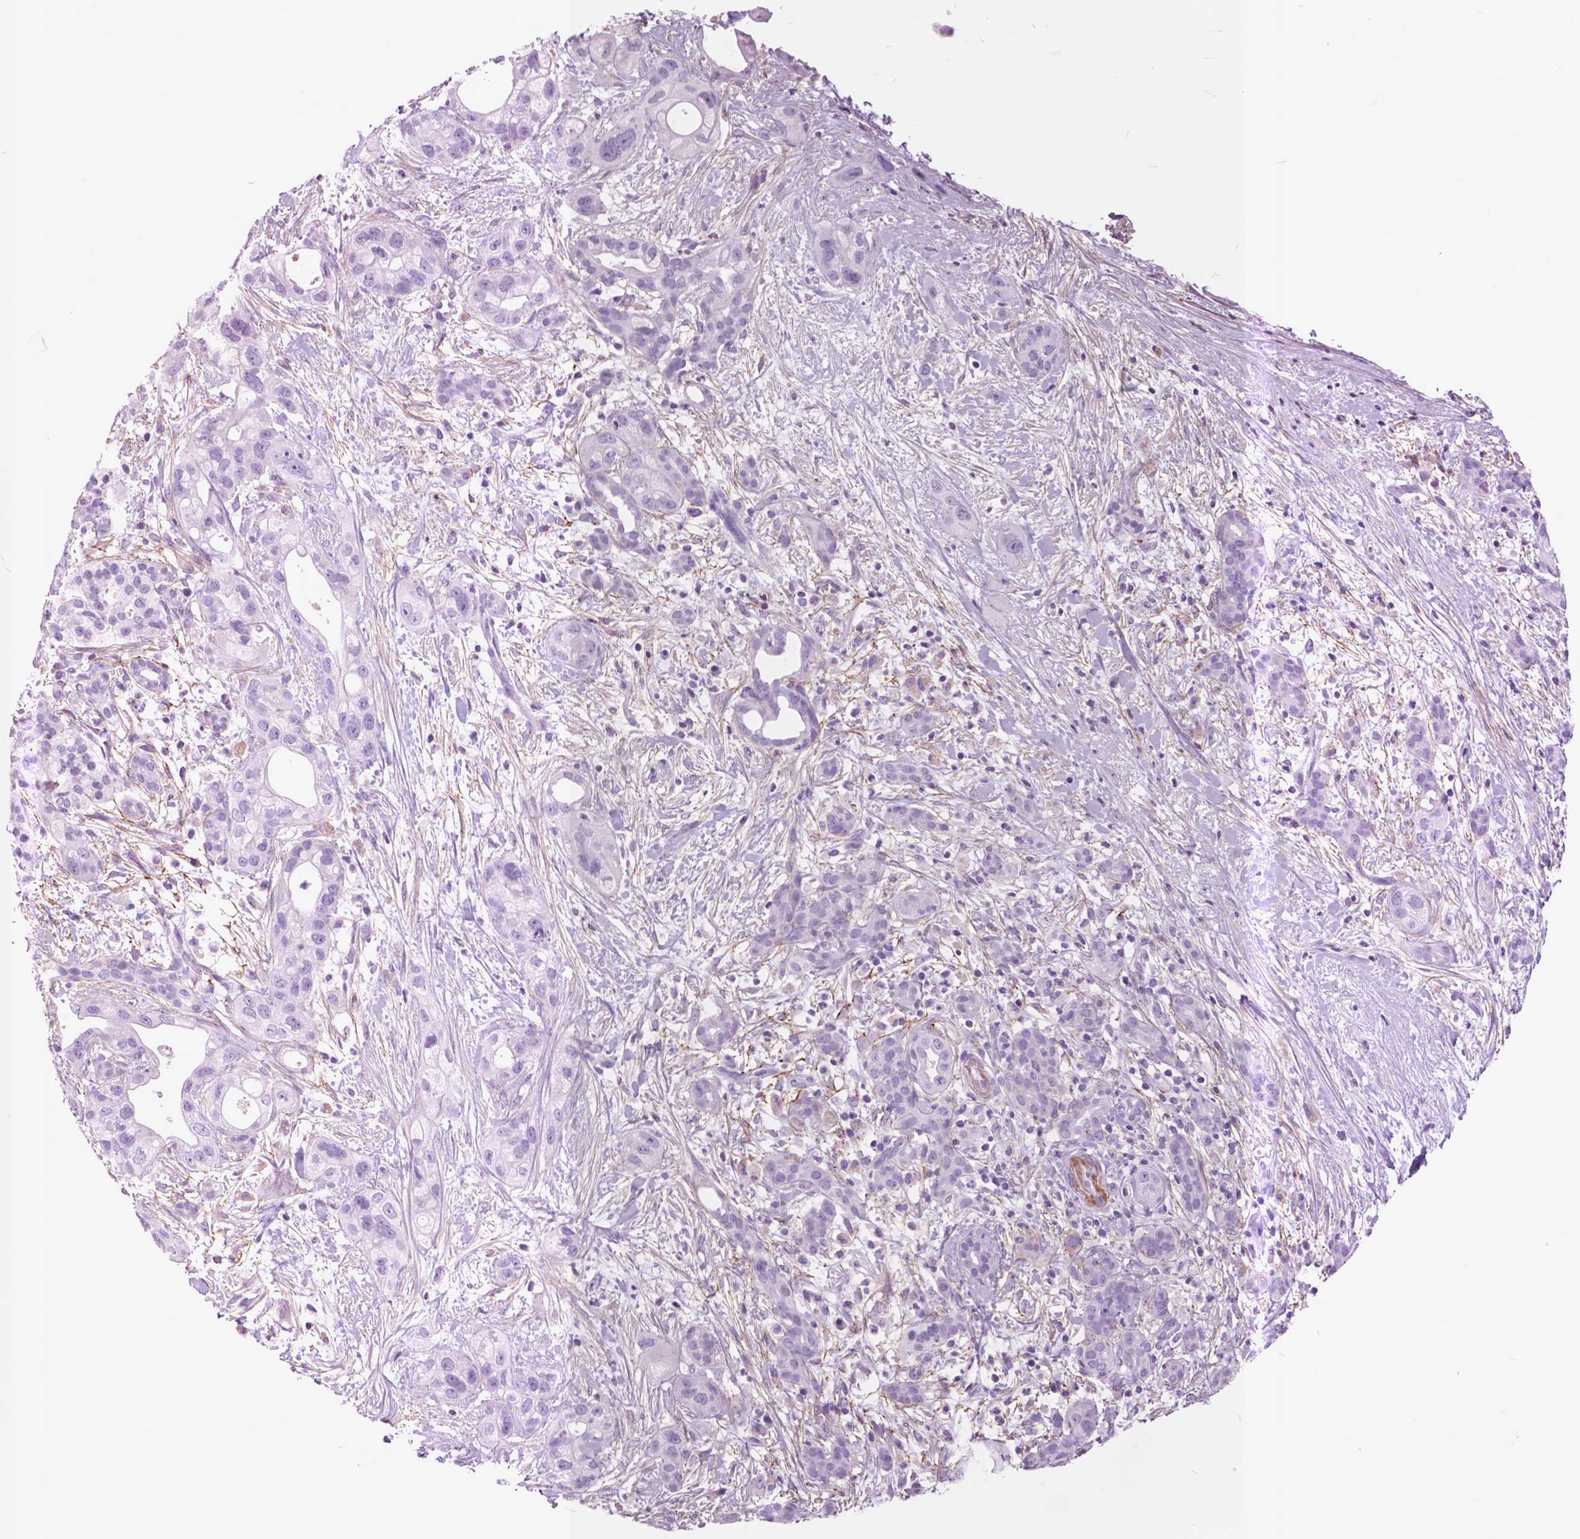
{"staining": {"intensity": "negative", "quantity": "none", "location": "none"}, "tissue": "pancreatic cancer", "cell_type": "Tumor cells", "image_type": "cancer", "snomed": [{"axis": "morphology", "description": "Adenocarcinoma, NOS"}, {"axis": "topography", "description": "Pancreas"}], "caption": "Micrograph shows no significant protein expression in tumor cells of pancreatic cancer (adenocarcinoma).", "gene": "GDF9", "patient": {"sex": "male", "age": 44}}